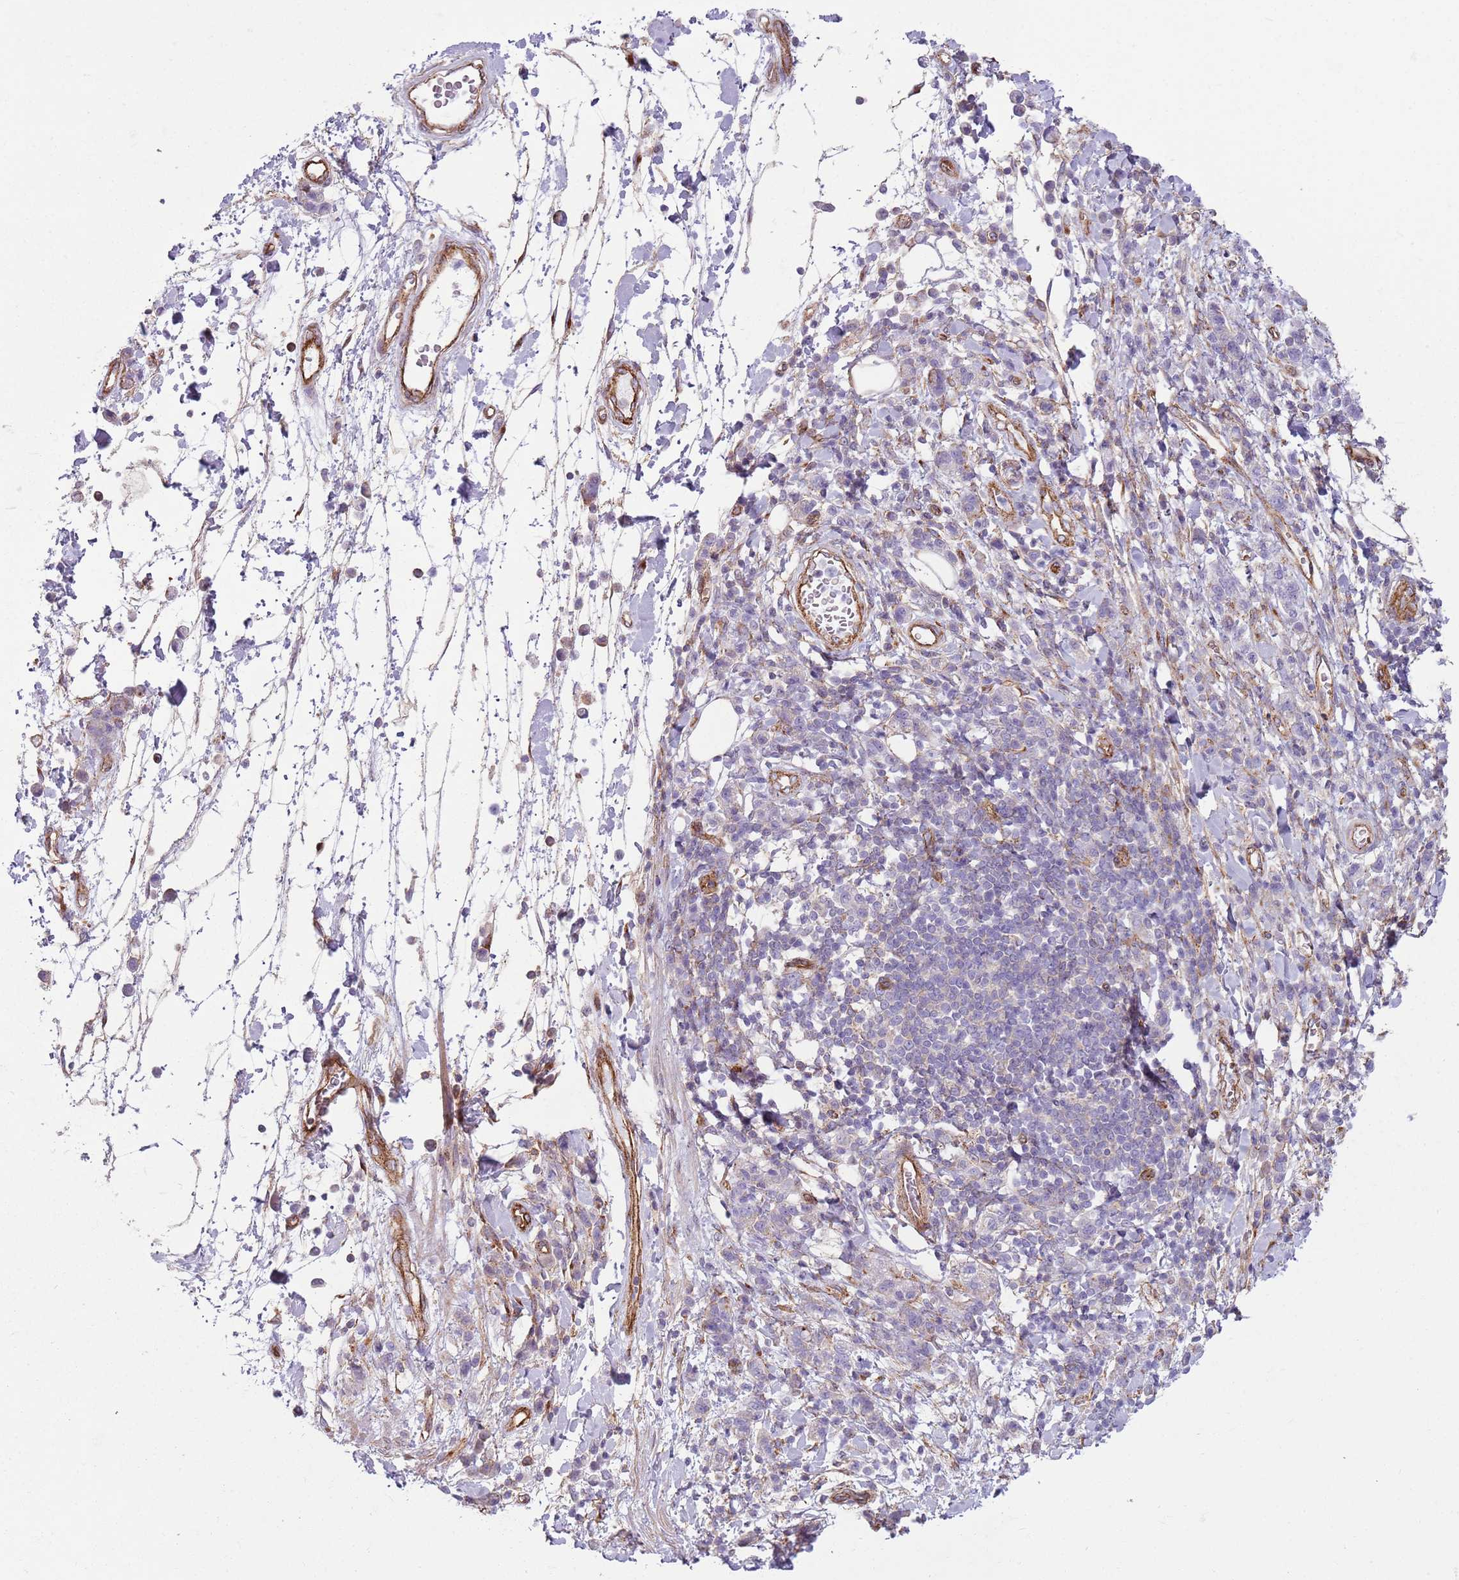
{"staining": {"intensity": "negative", "quantity": "none", "location": "none"}, "tissue": "stomach cancer", "cell_type": "Tumor cells", "image_type": "cancer", "snomed": [{"axis": "morphology", "description": "Adenocarcinoma, NOS"}, {"axis": "topography", "description": "Stomach"}], "caption": "Tumor cells are negative for protein expression in human stomach cancer (adenocarcinoma).", "gene": "SNX1", "patient": {"sex": "male", "age": 77}}